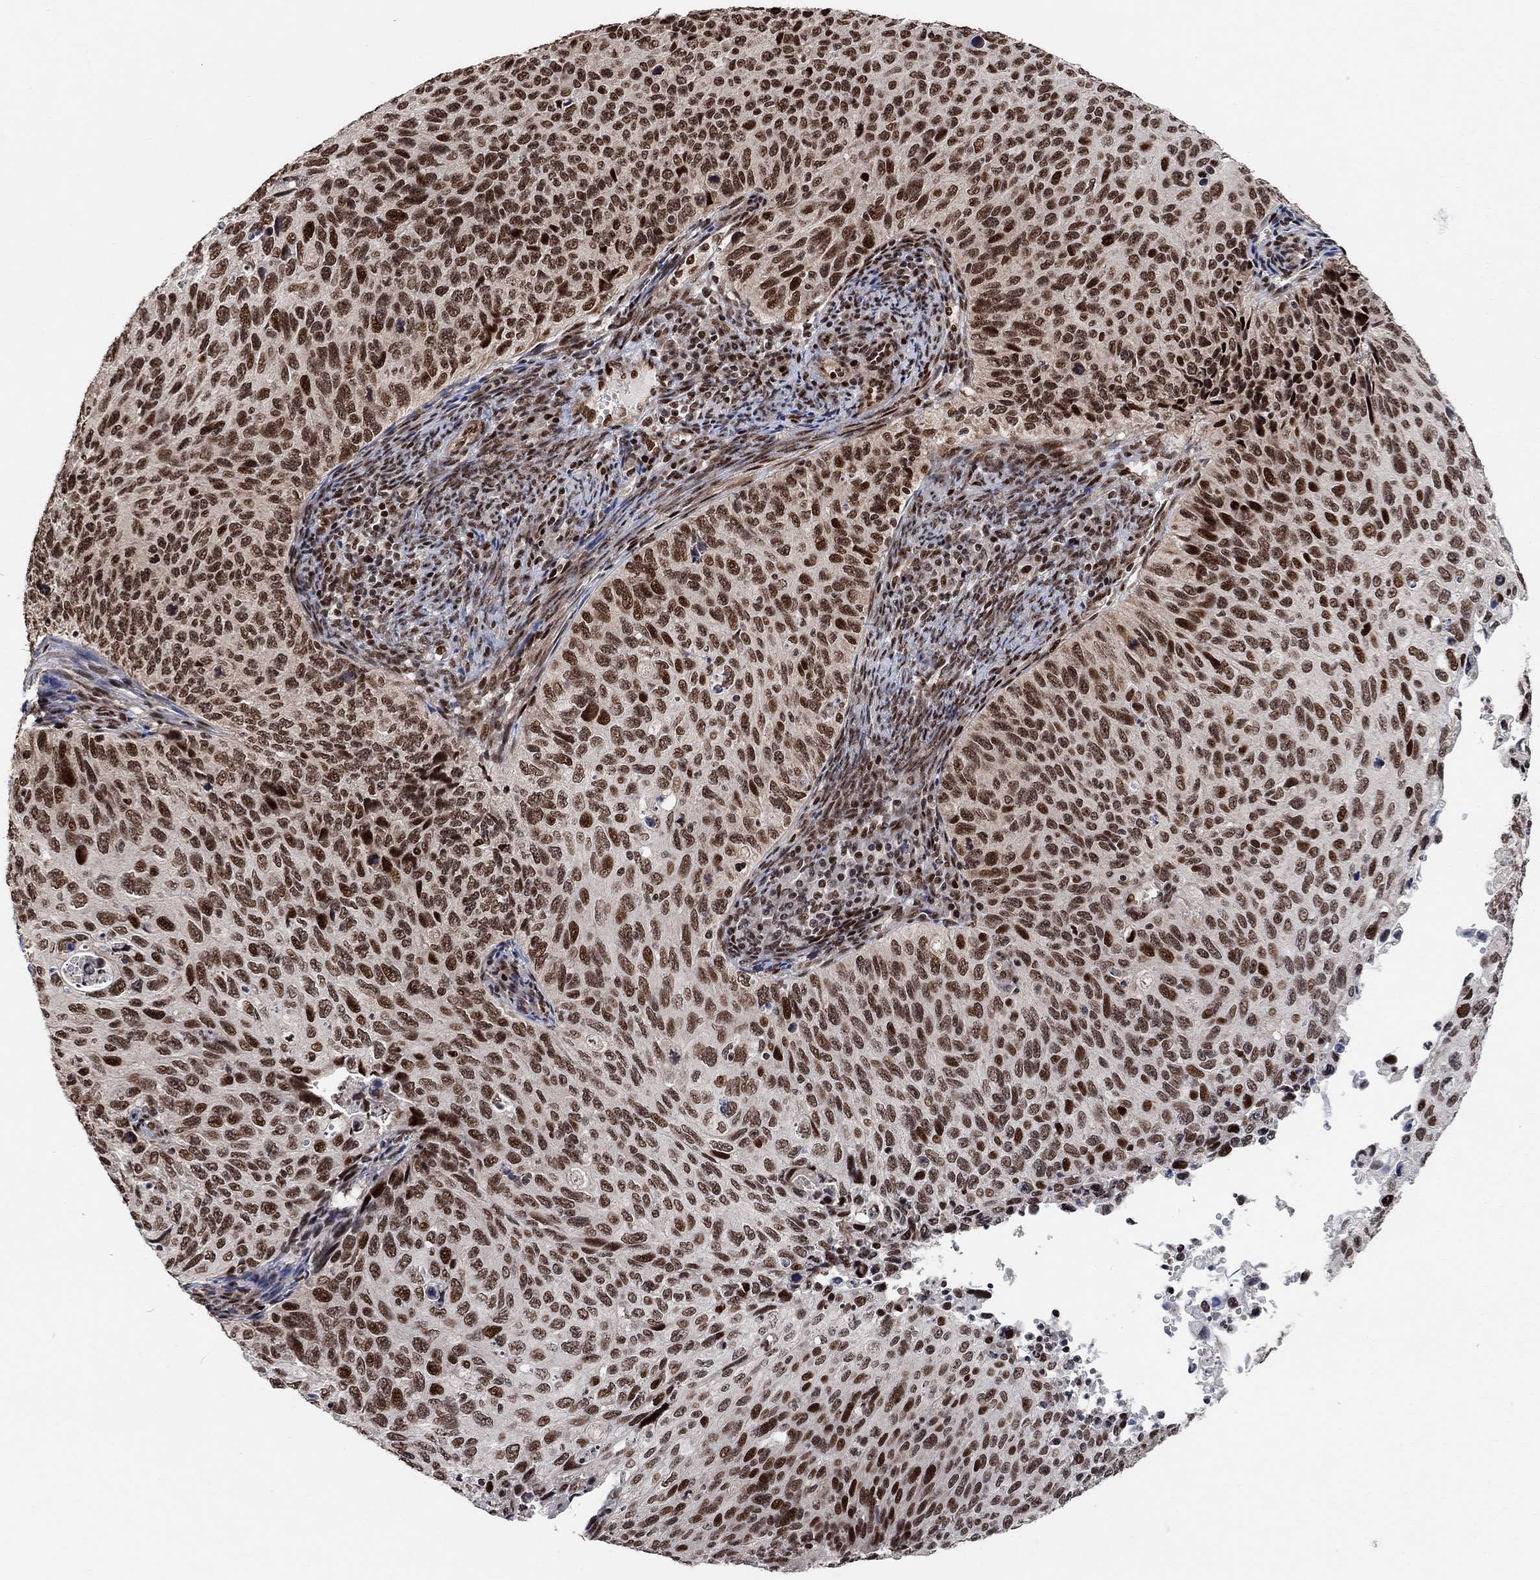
{"staining": {"intensity": "strong", "quantity": ">75%", "location": "nuclear"}, "tissue": "cervical cancer", "cell_type": "Tumor cells", "image_type": "cancer", "snomed": [{"axis": "morphology", "description": "Squamous cell carcinoma, NOS"}, {"axis": "topography", "description": "Cervix"}], "caption": "Squamous cell carcinoma (cervical) was stained to show a protein in brown. There is high levels of strong nuclear expression in about >75% of tumor cells. (DAB = brown stain, brightfield microscopy at high magnification).", "gene": "E4F1", "patient": {"sex": "female", "age": 70}}